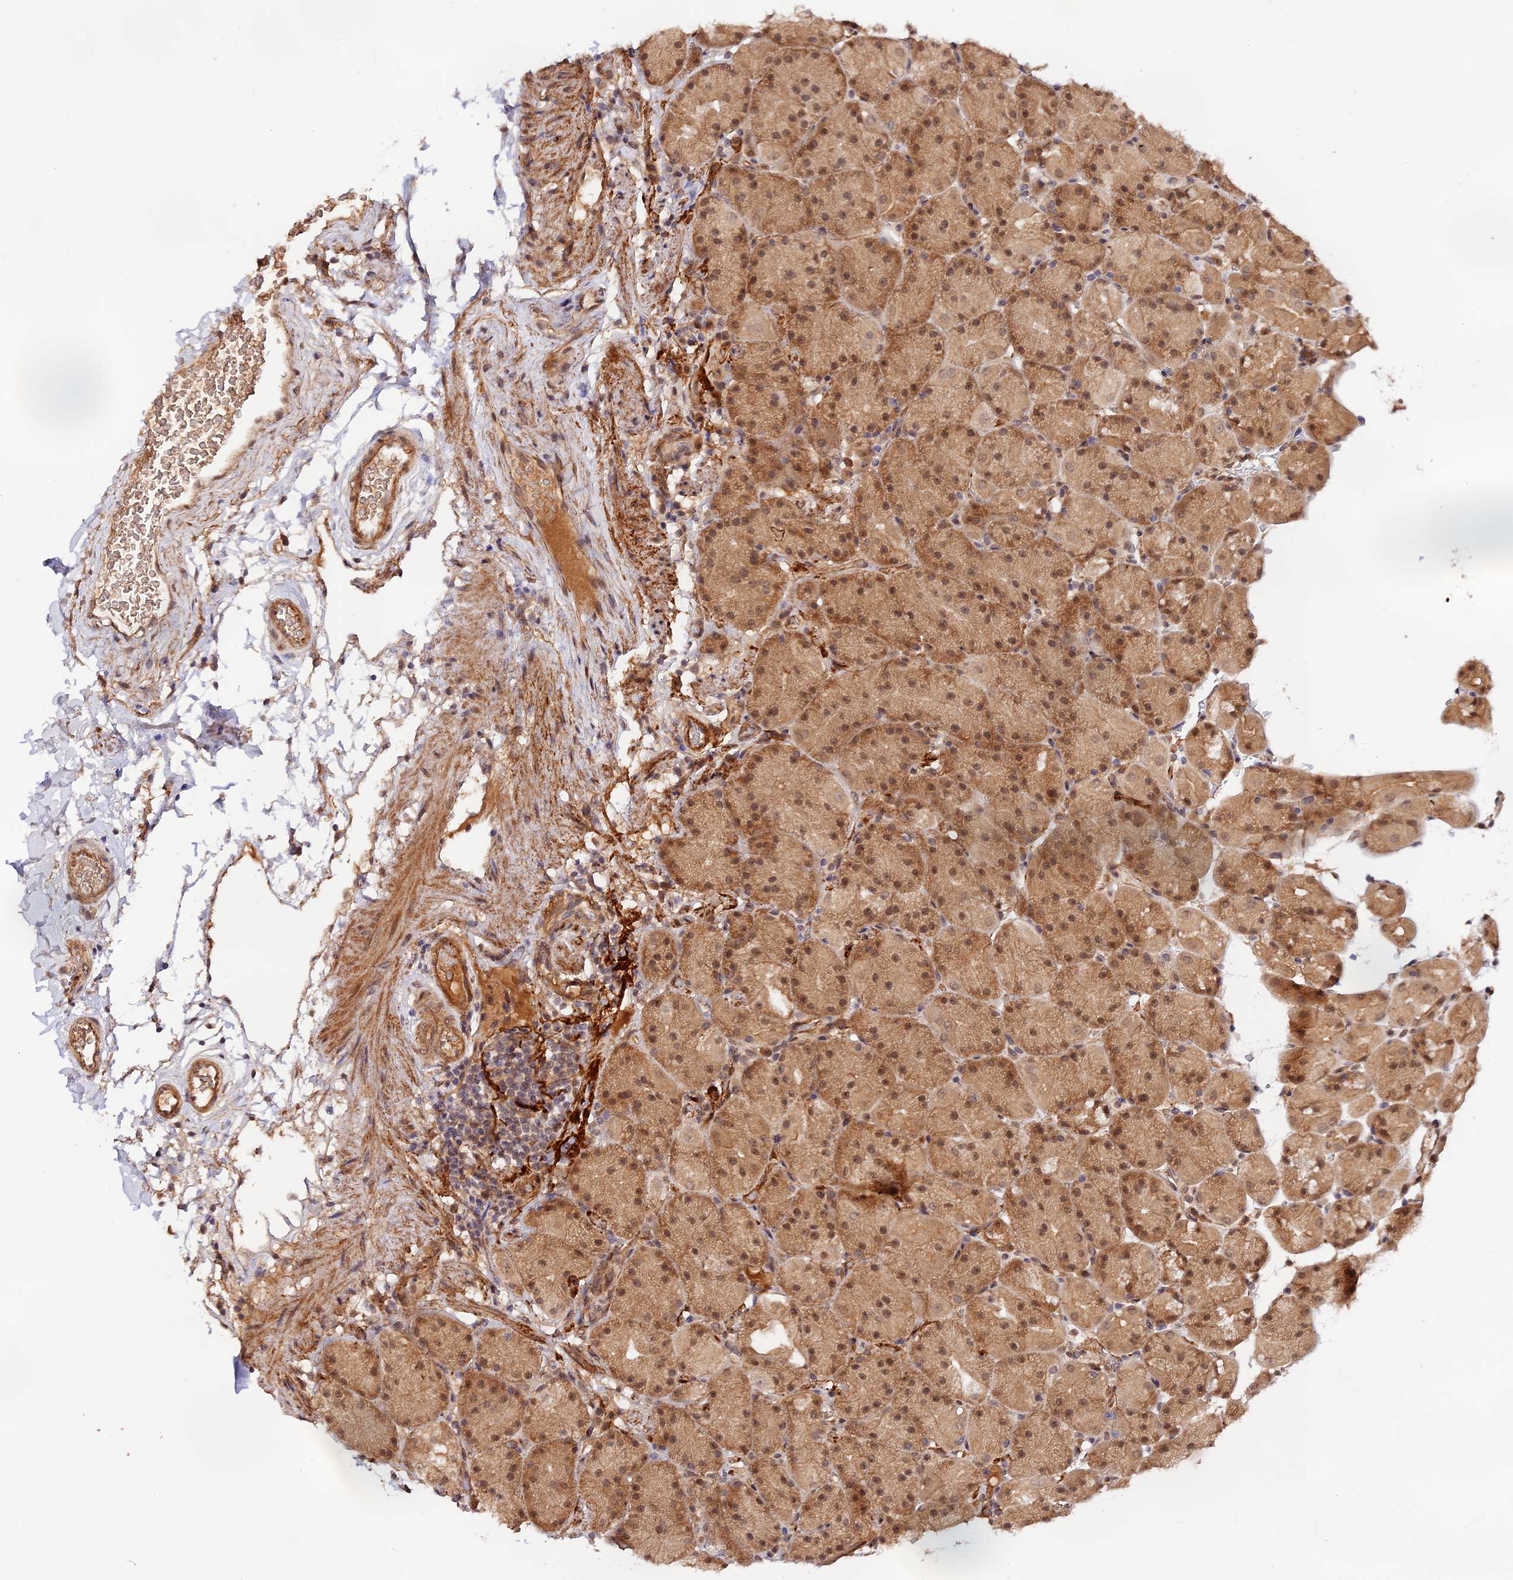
{"staining": {"intensity": "moderate", "quantity": ">75%", "location": "cytoplasmic/membranous,nuclear"}, "tissue": "stomach", "cell_type": "Glandular cells", "image_type": "normal", "snomed": [{"axis": "morphology", "description": "Normal tissue, NOS"}, {"axis": "topography", "description": "Stomach, upper"}, {"axis": "topography", "description": "Stomach, lower"}], "caption": "Immunohistochemistry of normal human stomach shows medium levels of moderate cytoplasmic/membranous,nuclear staining in about >75% of glandular cells.", "gene": "IMPACT", "patient": {"sex": "male", "age": 67}}